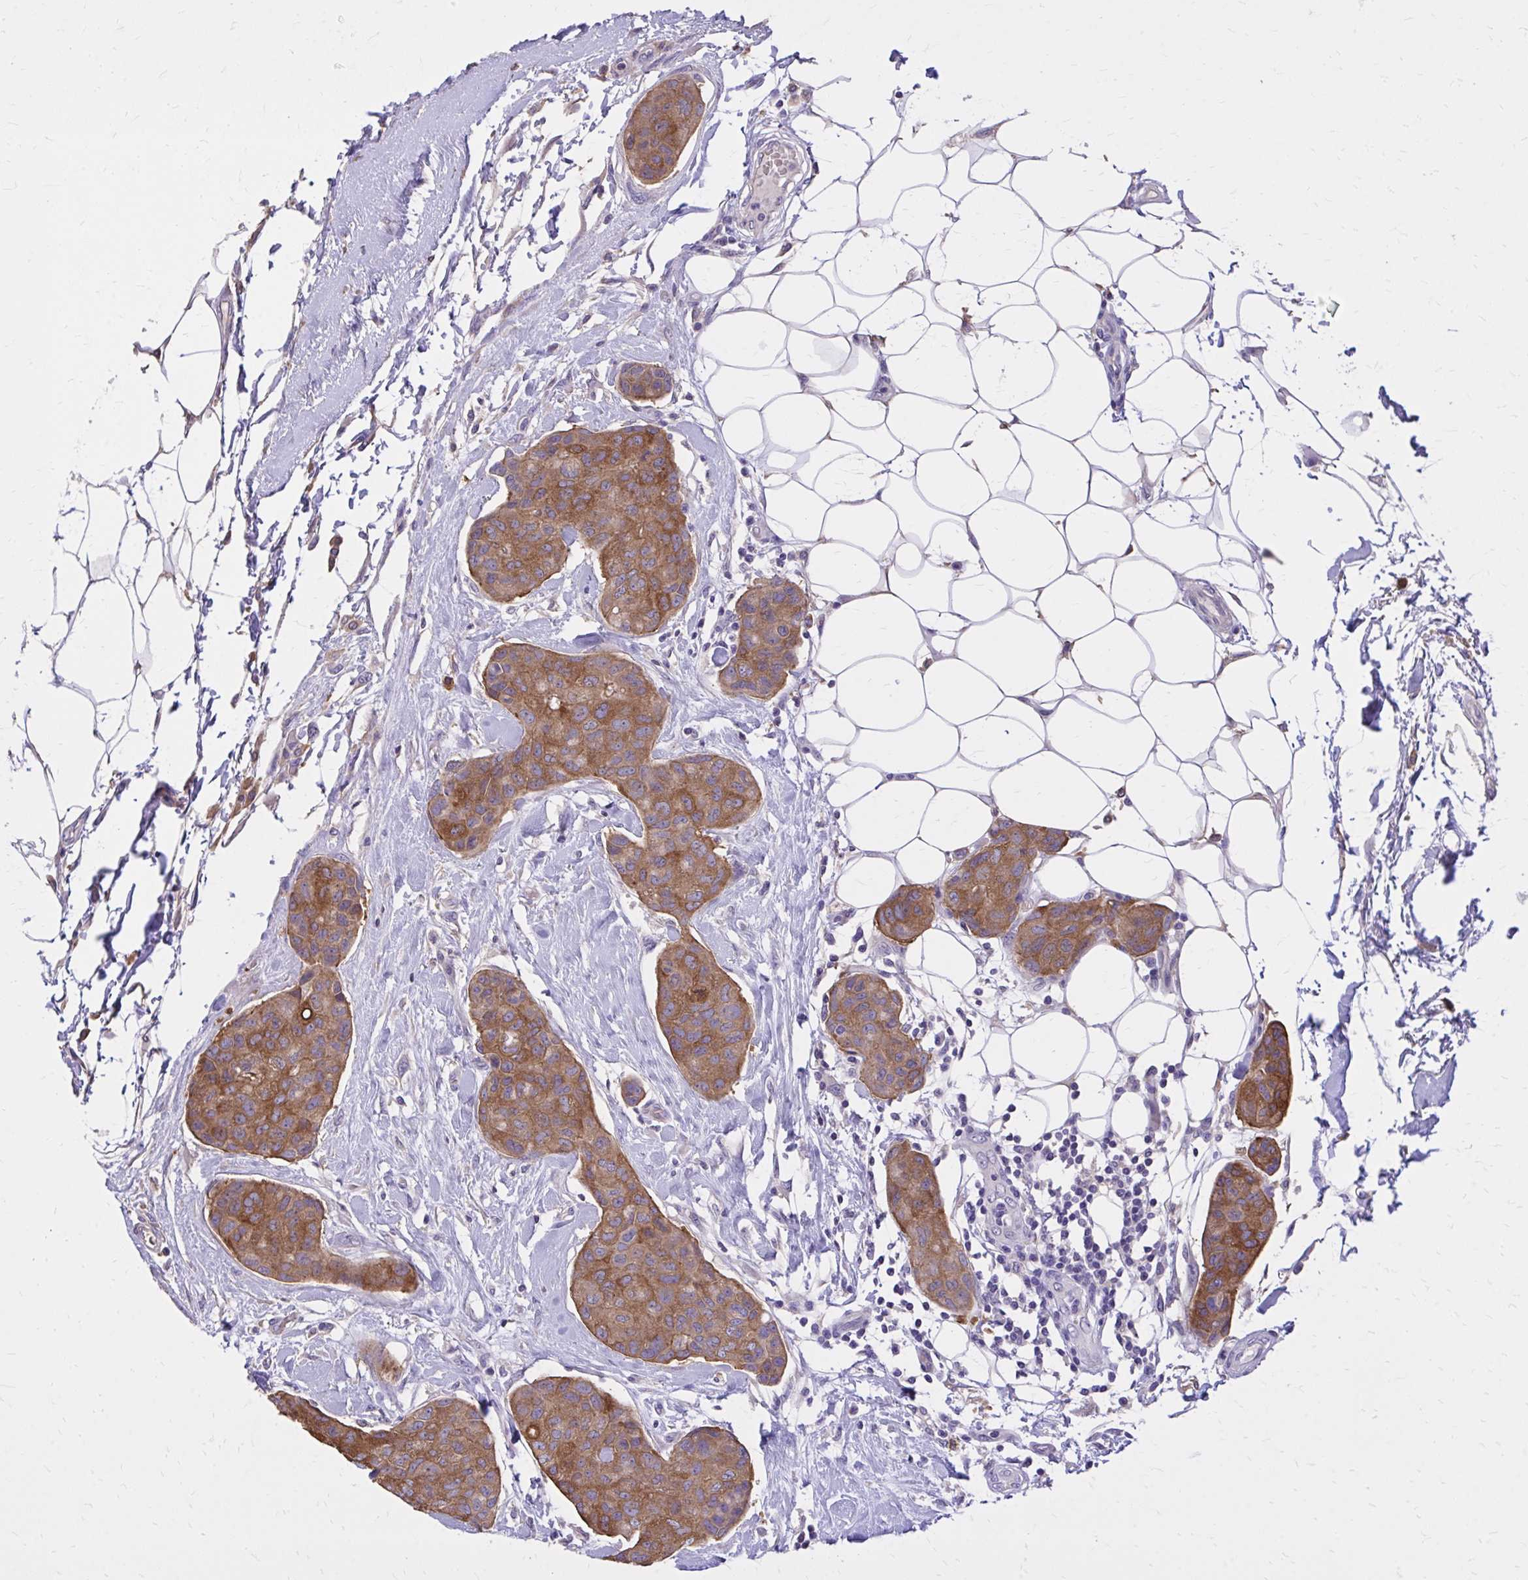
{"staining": {"intensity": "moderate", "quantity": ">75%", "location": "cytoplasmic/membranous"}, "tissue": "breast cancer", "cell_type": "Tumor cells", "image_type": "cancer", "snomed": [{"axis": "morphology", "description": "Duct carcinoma"}, {"axis": "topography", "description": "Breast"}, {"axis": "topography", "description": "Lymph node"}], "caption": "Breast cancer stained with DAB immunohistochemistry demonstrates medium levels of moderate cytoplasmic/membranous expression in about >75% of tumor cells.", "gene": "EPB41L1", "patient": {"sex": "female", "age": 80}}